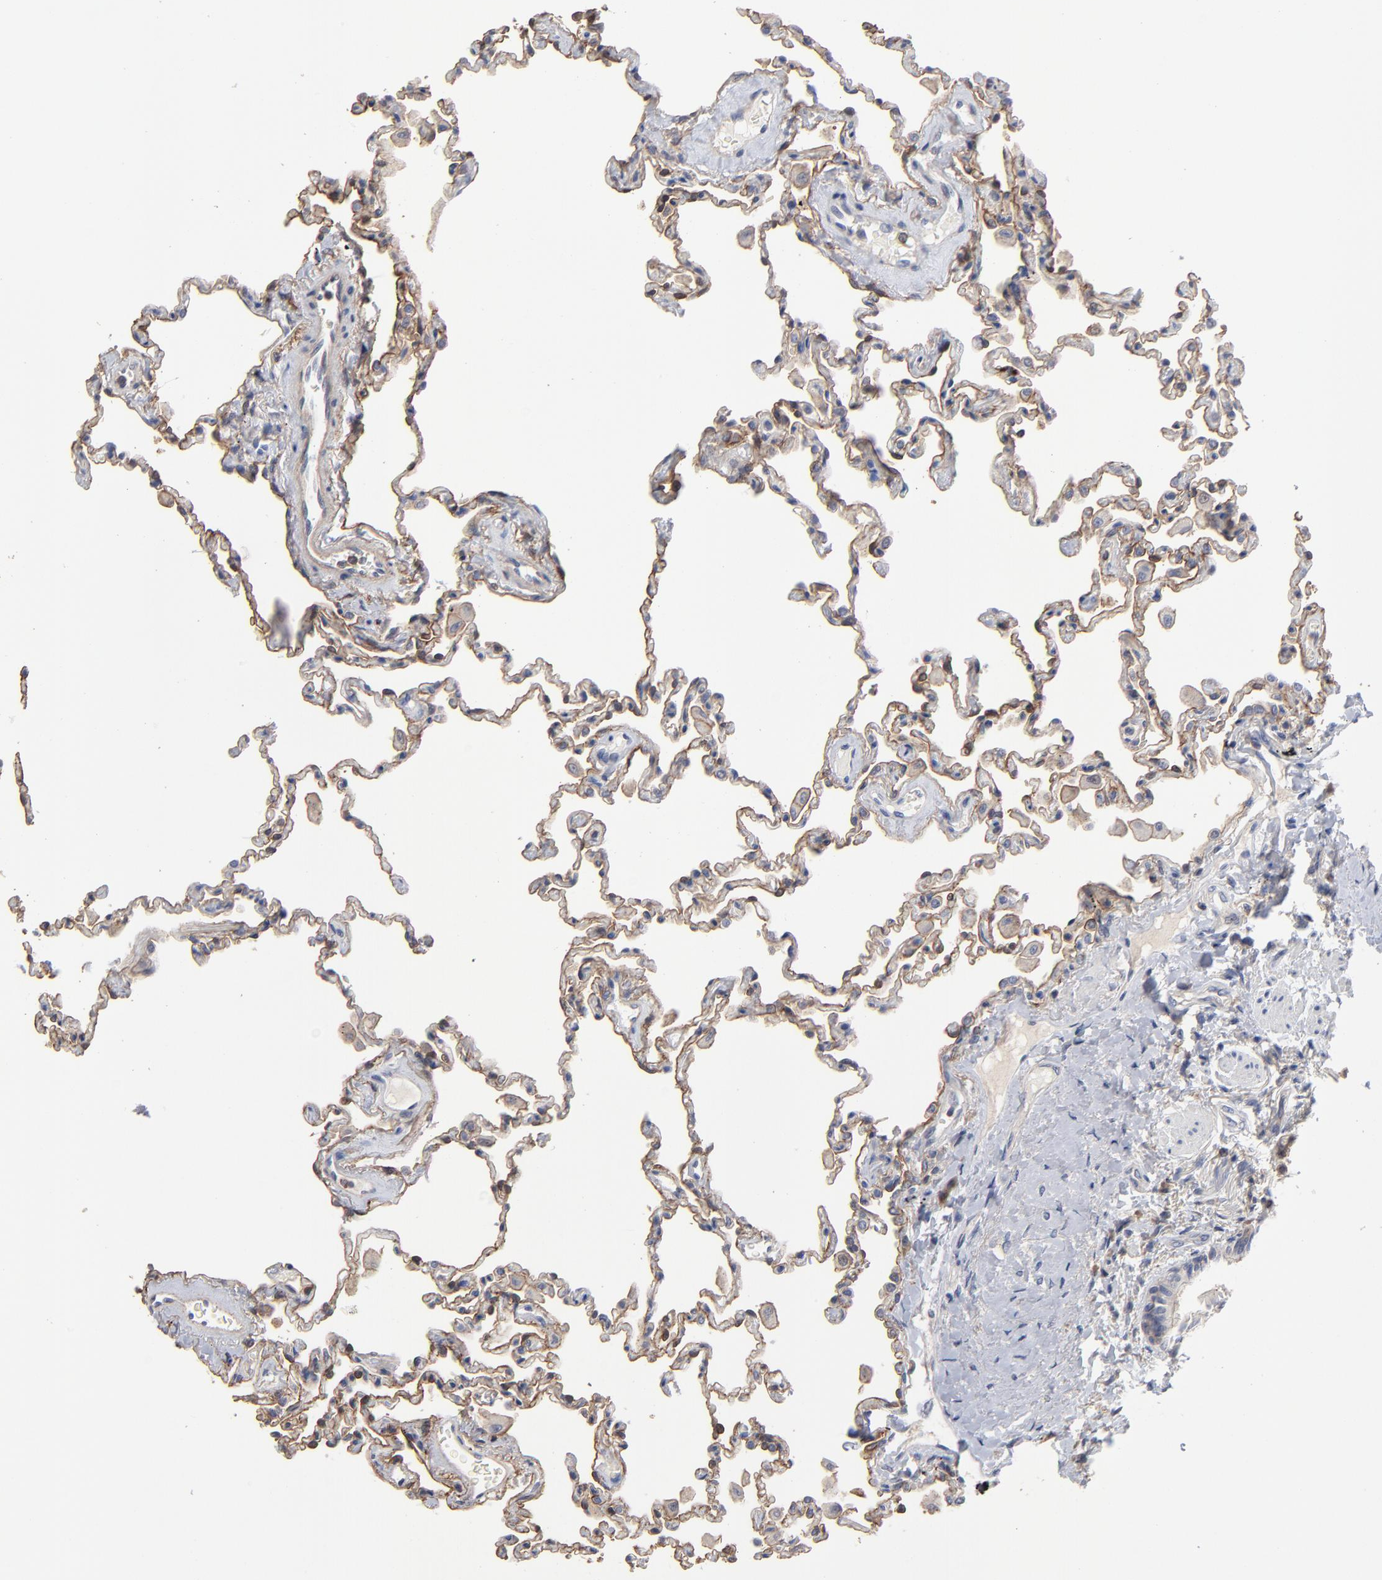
{"staining": {"intensity": "moderate", "quantity": ">75%", "location": "cytoplasmic/membranous"}, "tissue": "lung", "cell_type": "Alveolar cells", "image_type": "normal", "snomed": [{"axis": "morphology", "description": "Normal tissue, NOS"}, {"axis": "topography", "description": "Lung"}], "caption": "Brown immunohistochemical staining in unremarkable human lung exhibits moderate cytoplasmic/membranous expression in about >75% of alveolar cells. The staining was performed using DAB, with brown indicating positive protein expression. Nuclei are stained blue with hematoxylin.", "gene": "PDLIM2", "patient": {"sex": "male", "age": 59}}